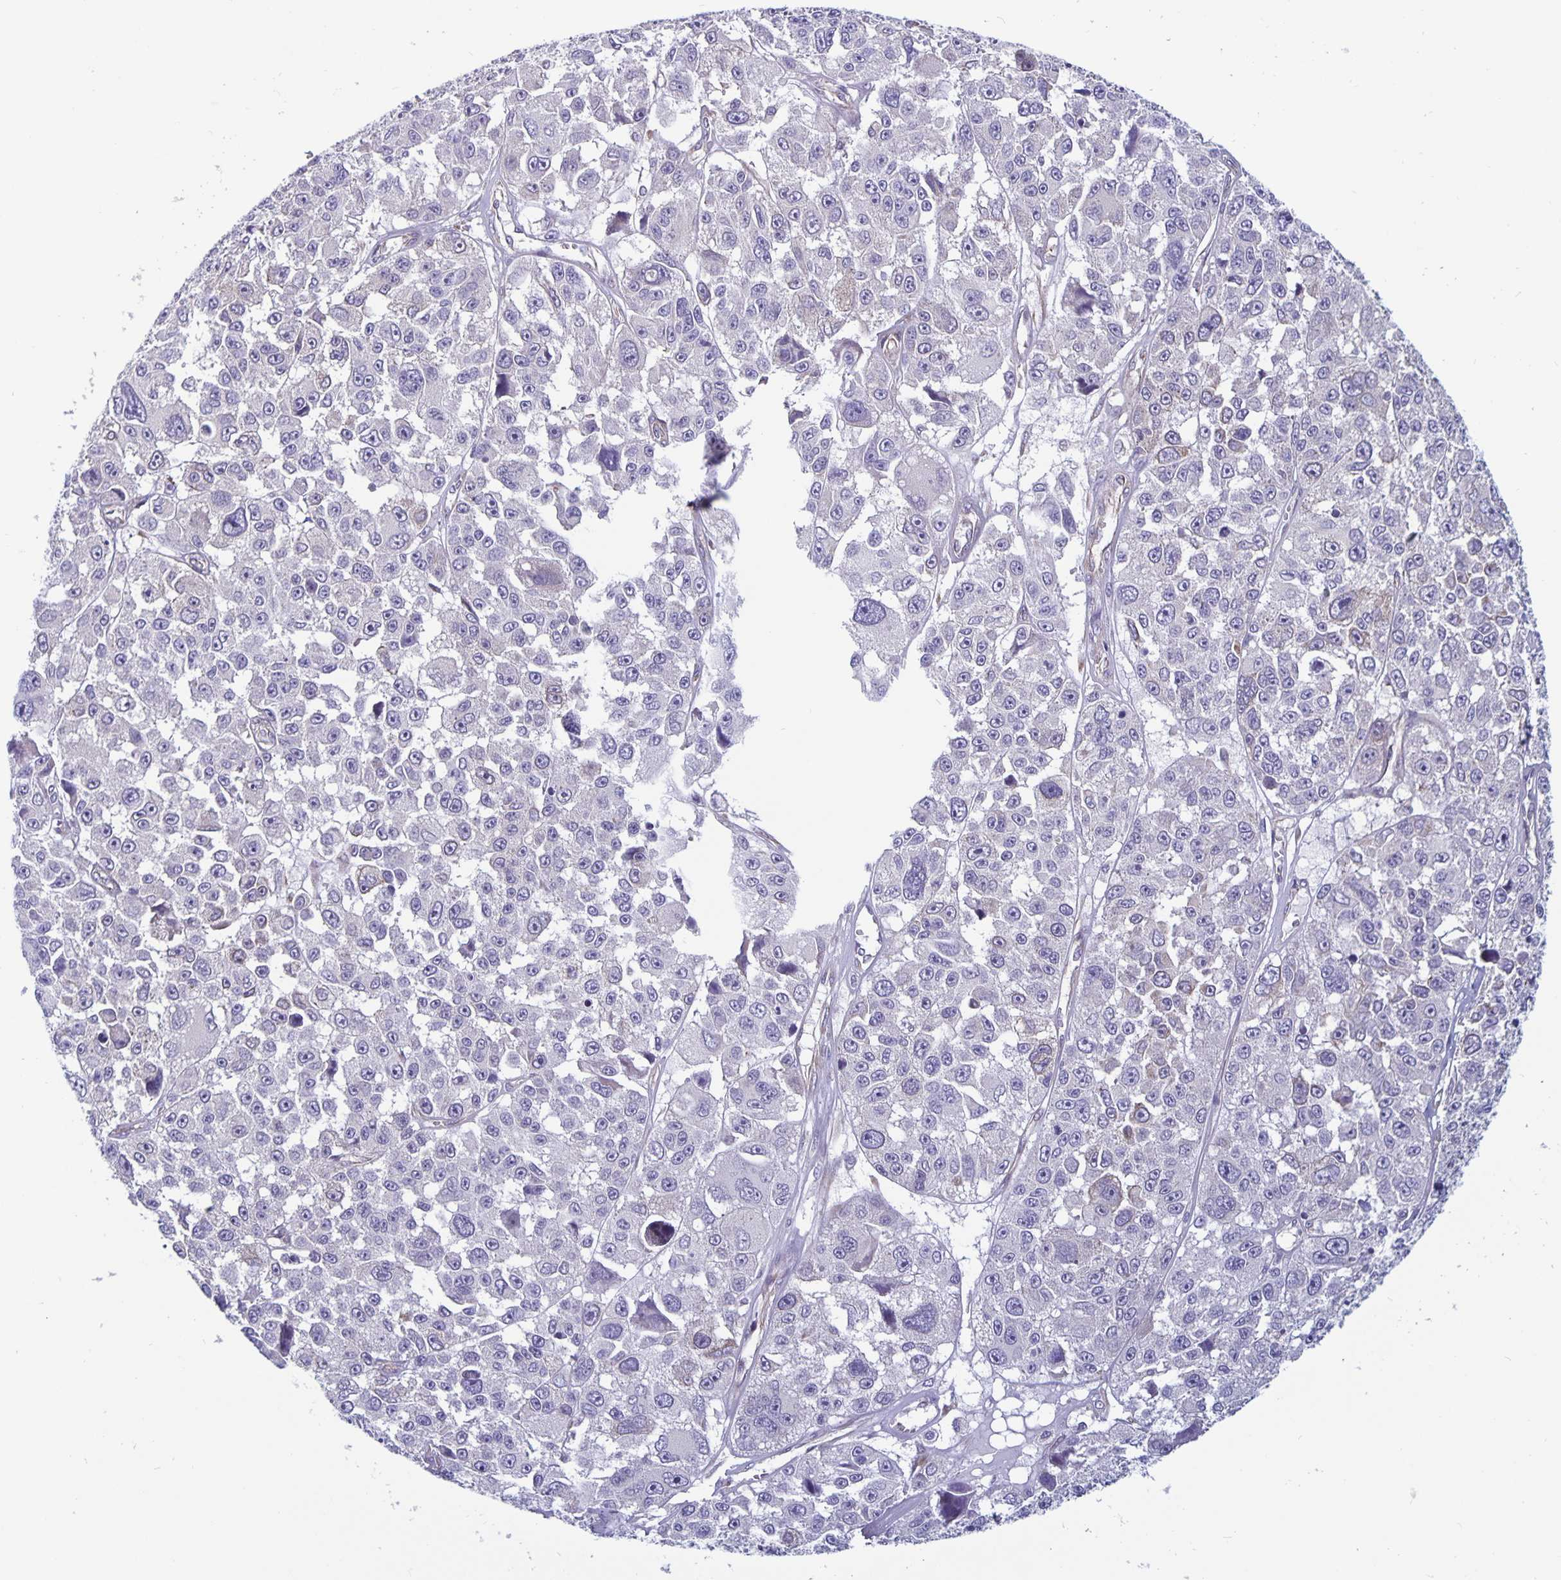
{"staining": {"intensity": "negative", "quantity": "none", "location": "none"}, "tissue": "melanoma", "cell_type": "Tumor cells", "image_type": "cancer", "snomed": [{"axis": "morphology", "description": "Malignant melanoma, NOS"}, {"axis": "topography", "description": "Skin"}], "caption": "Tumor cells are negative for brown protein staining in malignant melanoma.", "gene": "PLCB3", "patient": {"sex": "female", "age": 66}}